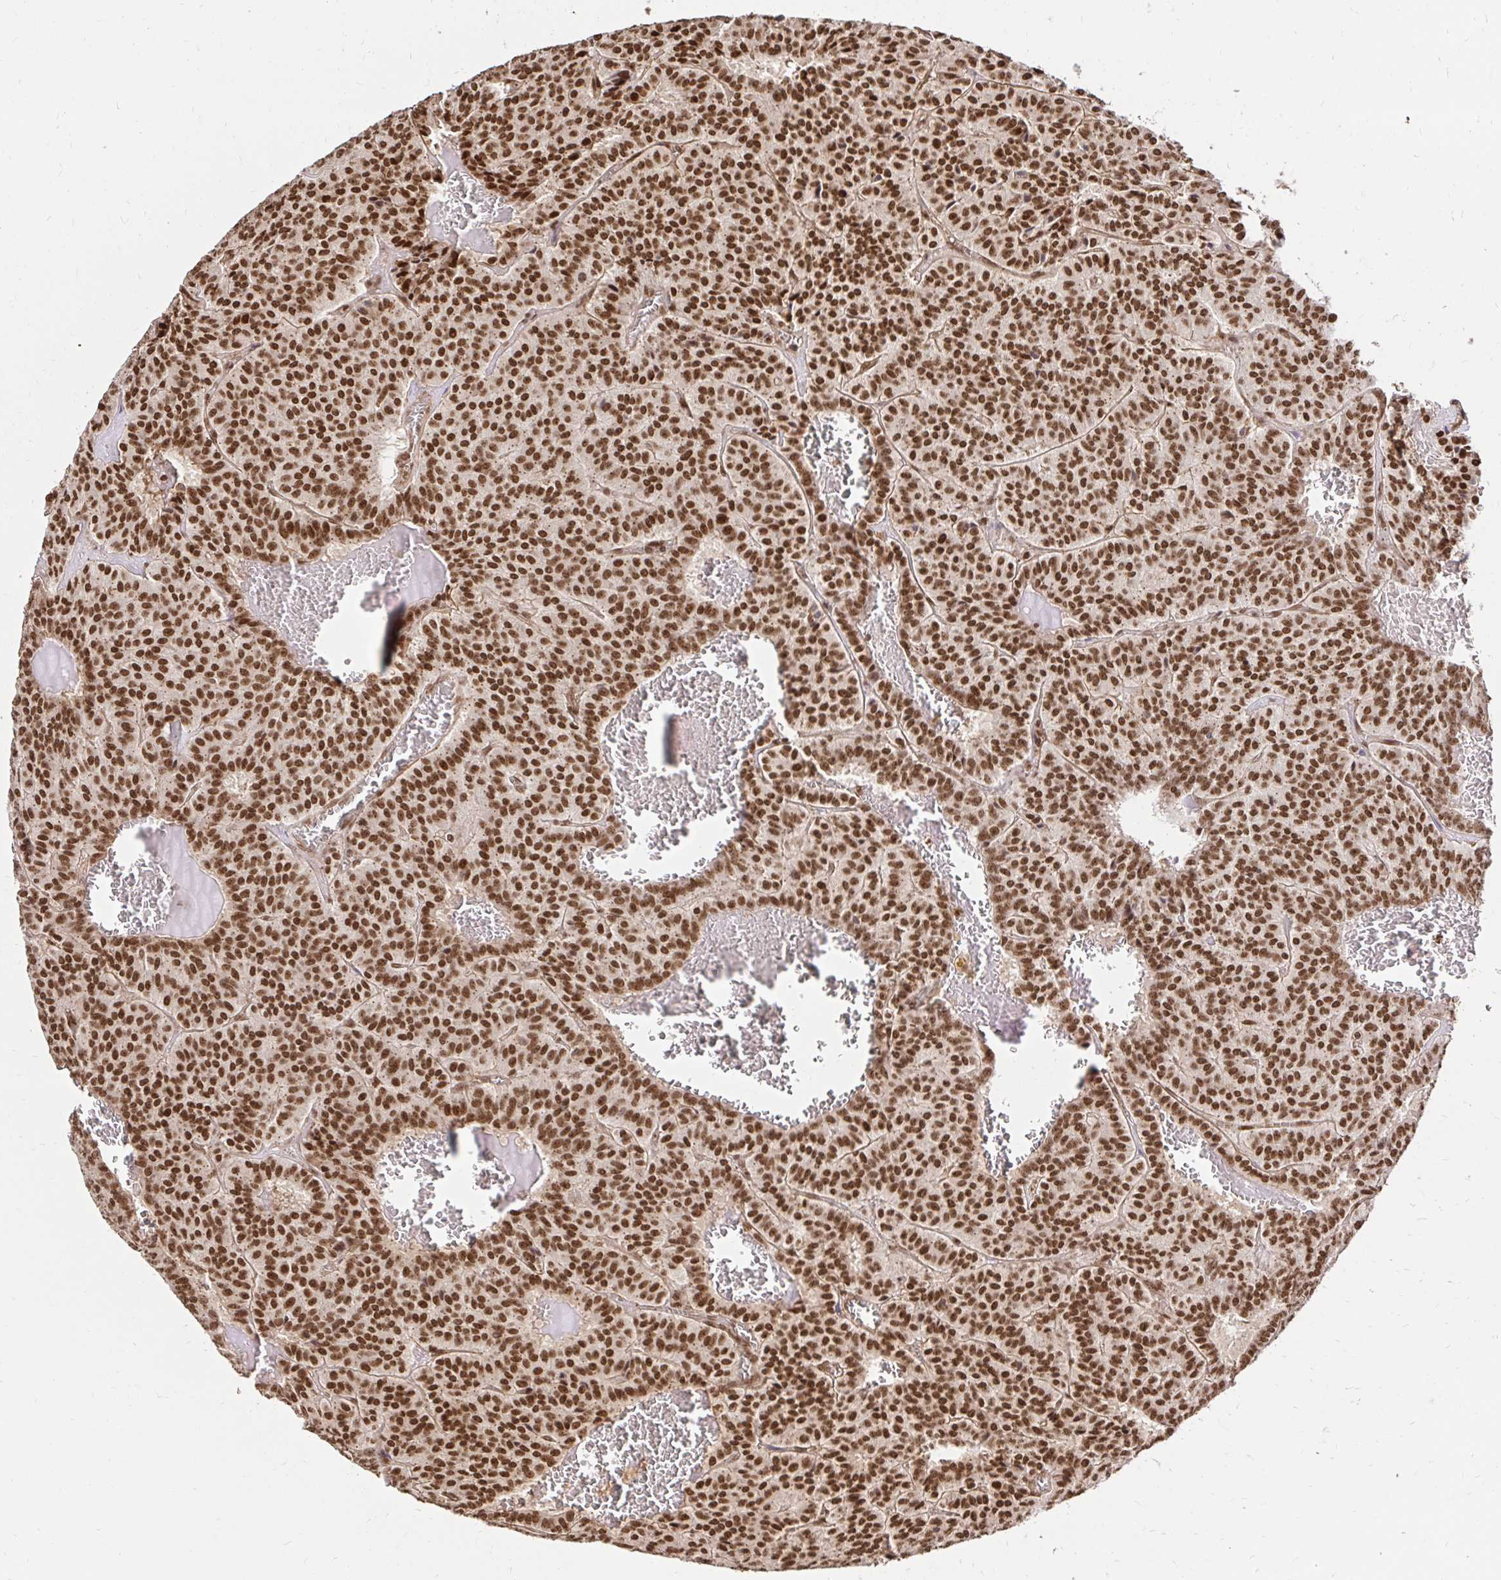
{"staining": {"intensity": "strong", "quantity": ">75%", "location": "cytoplasmic/membranous,nuclear"}, "tissue": "carcinoid", "cell_type": "Tumor cells", "image_type": "cancer", "snomed": [{"axis": "morphology", "description": "Carcinoid, malignant, NOS"}, {"axis": "topography", "description": "Lung"}], "caption": "DAB (3,3'-diaminobenzidine) immunohistochemical staining of human carcinoid displays strong cytoplasmic/membranous and nuclear protein staining in about >75% of tumor cells.", "gene": "GLYR1", "patient": {"sex": "male", "age": 70}}